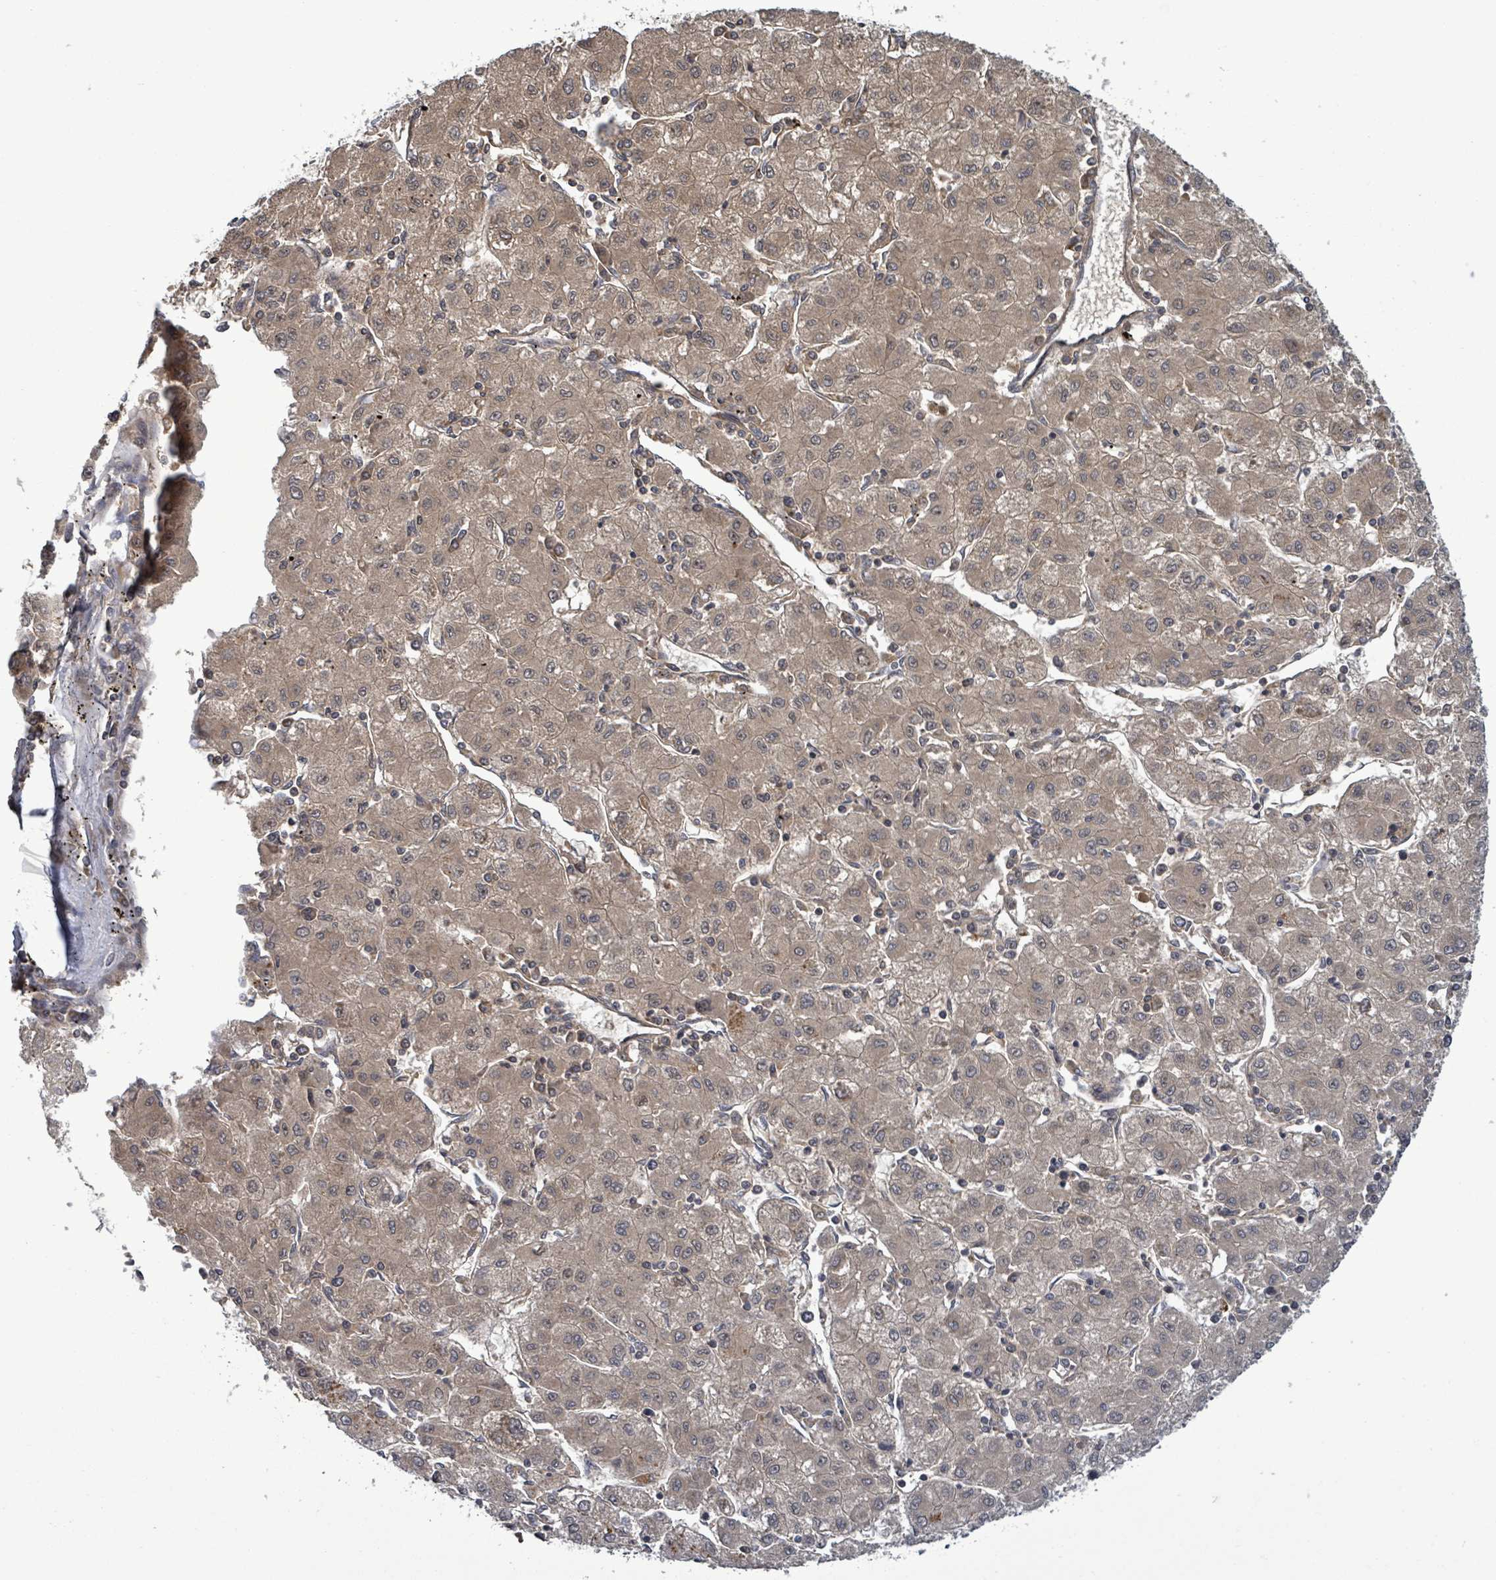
{"staining": {"intensity": "moderate", "quantity": ">75%", "location": "cytoplasmic/membranous"}, "tissue": "liver cancer", "cell_type": "Tumor cells", "image_type": "cancer", "snomed": [{"axis": "morphology", "description": "Carcinoma, Hepatocellular, NOS"}, {"axis": "topography", "description": "Liver"}], "caption": "This image displays IHC staining of hepatocellular carcinoma (liver), with medium moderate cytoplasmic/membranous positivity in about >75% of tumor cells.", "gene": "SERPINE3", "patient": {"sex": "male", "age": 72}}